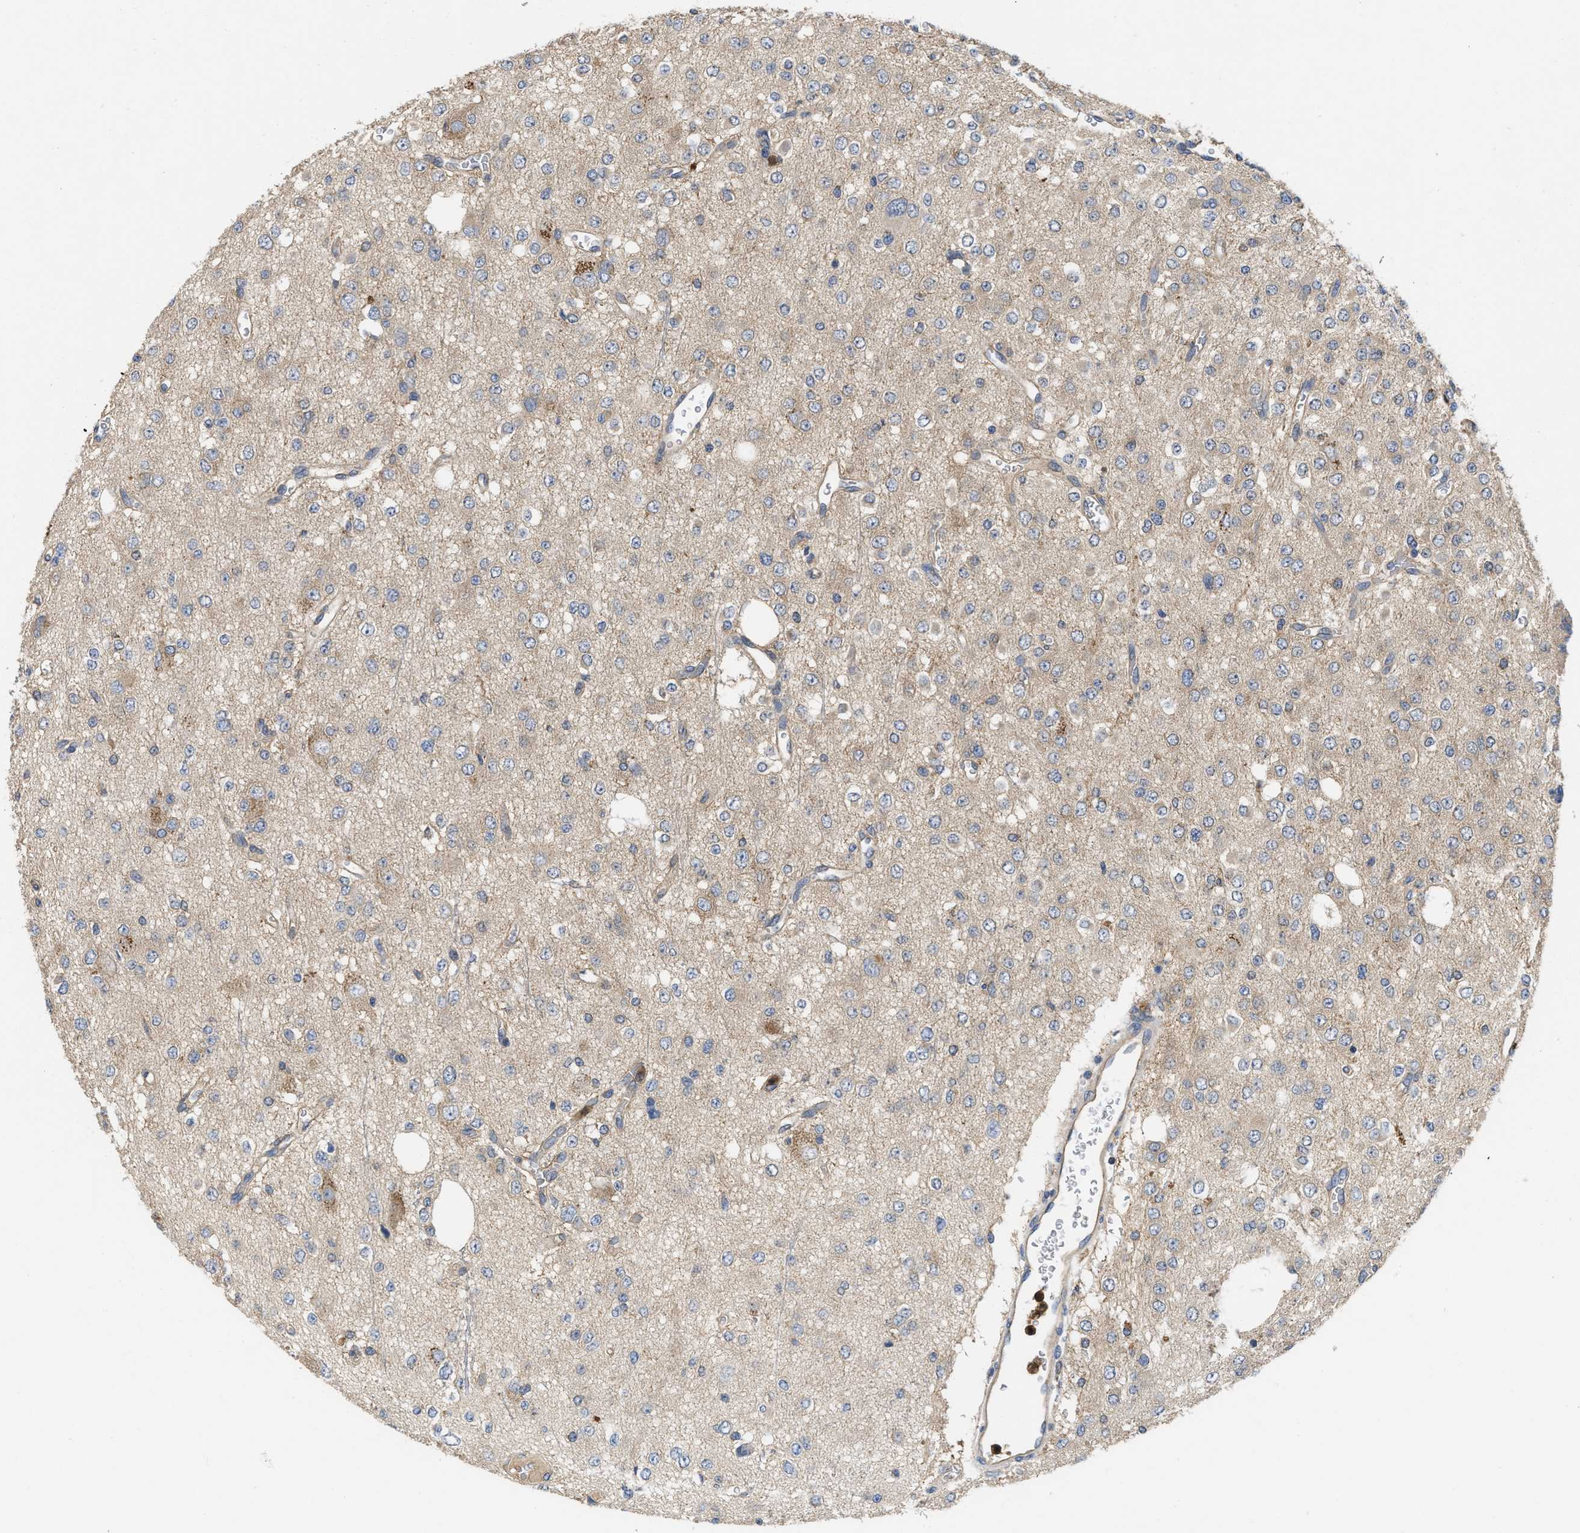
{"staining": {"intensity": "moderate", "quantity": "<25%", "location": "cytoplasmic/membranous"}, "tissue": "glioma", "cell_type": "Tumor cells", "image_type": "cancer", "snomed": [{"axis": "morphology", "description": "Glioma, malignant, Low grade"}, {"axis": "topography", "description": "Brain"}], "caption": "The immunohistochemical stain shows moderate cytoplasmic/membranous positivity in tumor cells of glioma tissue.", "gene": "RNF216", "patient": {"sex": "male", "age": 38}}